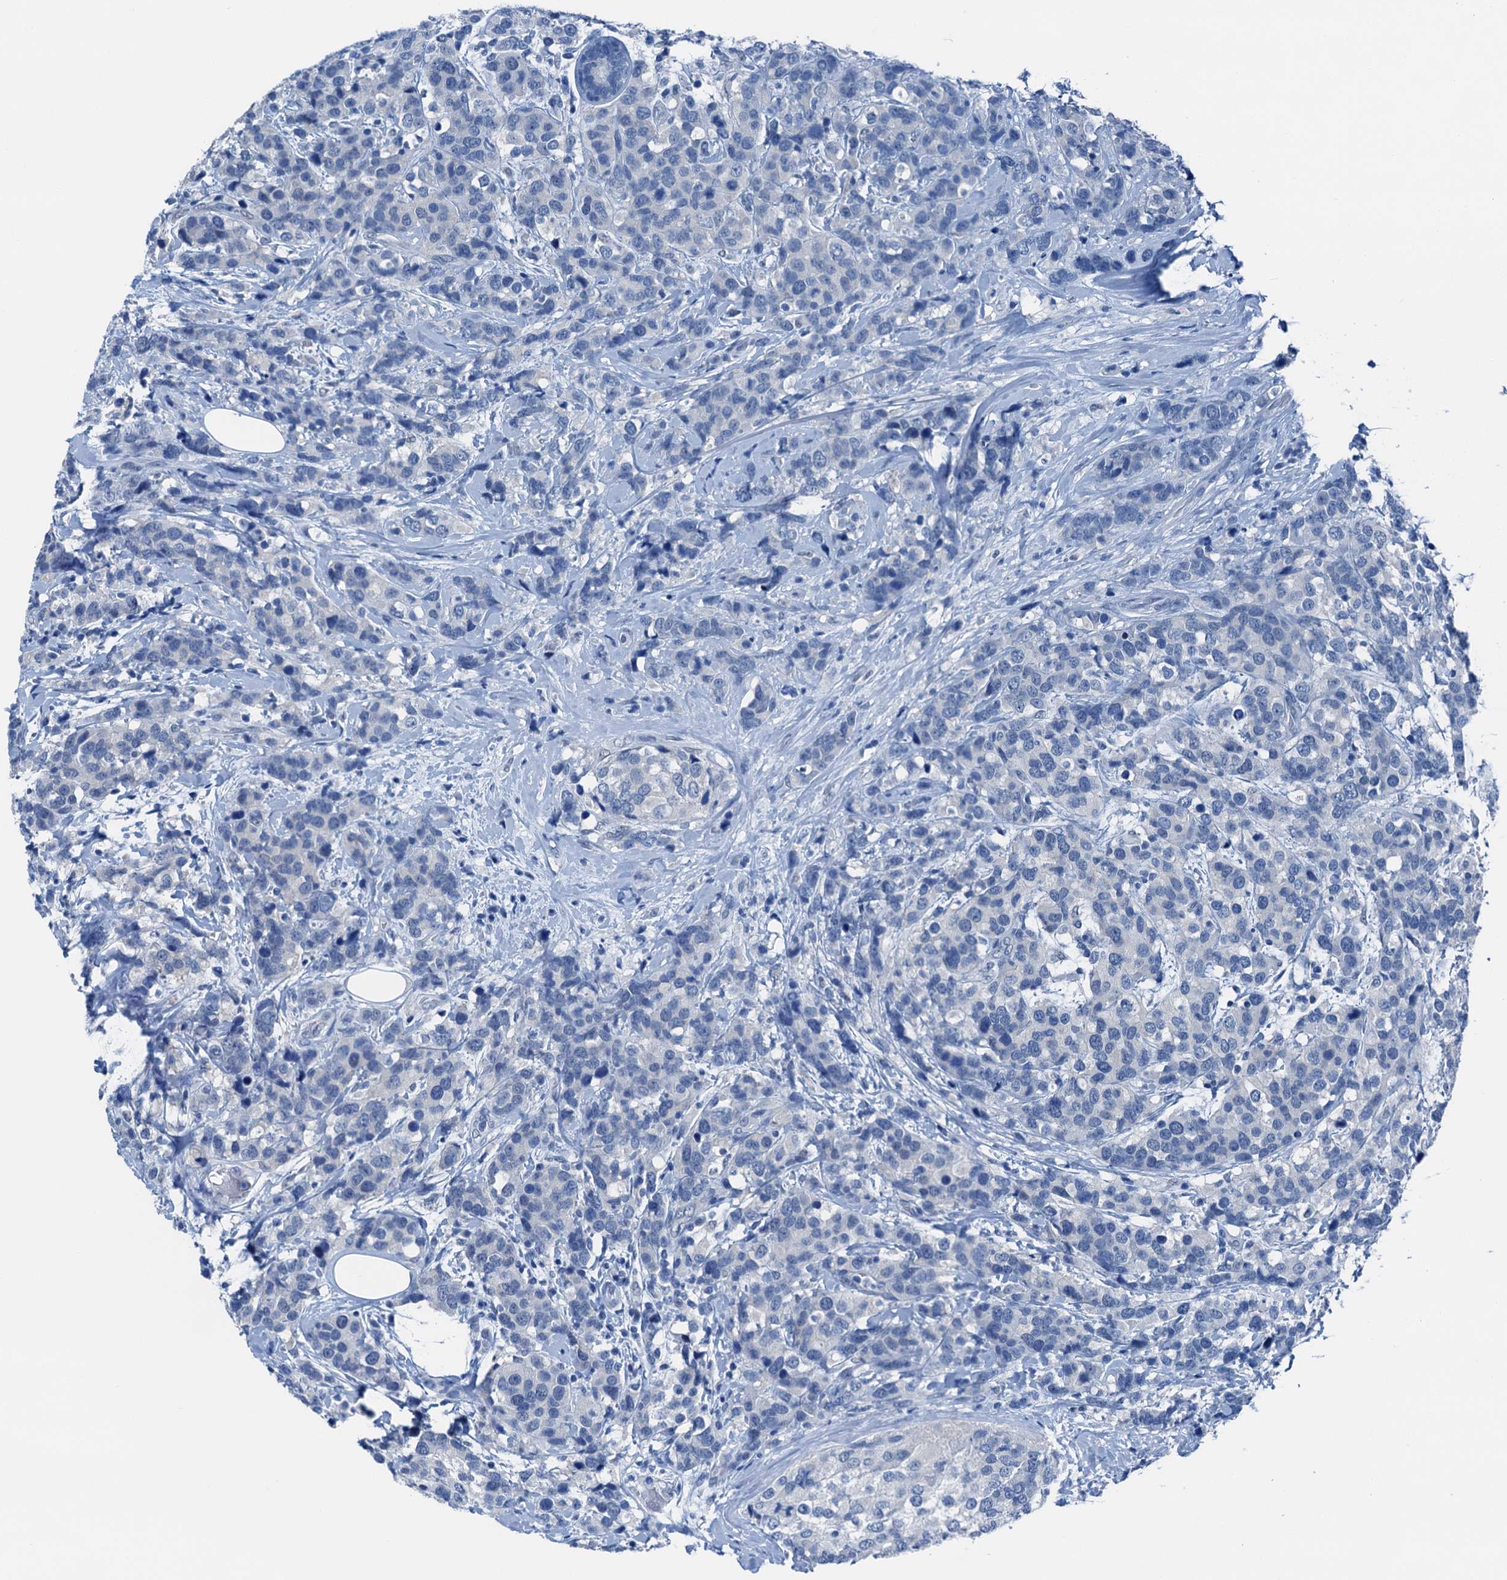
{"staining": {"intensity": "negative", "quantity": "none", "location": "none"}, "tissue": "breast cancer", "cell_type": "Tumor cells", "image_type": "cancer", "snomed": [{"axis": "morphology", "description": "Lobular carcinoma"}, {"axis": "topography", "description": "Breast"}], "caption": "This histopathology image is of breast cancer stained with IHC to label a protein in brown with the nuclei are counter-stained blue. There is no expression in tumor cells.", "gene": "CBLN3", "patient": {"sex": "female", "age": 59}}